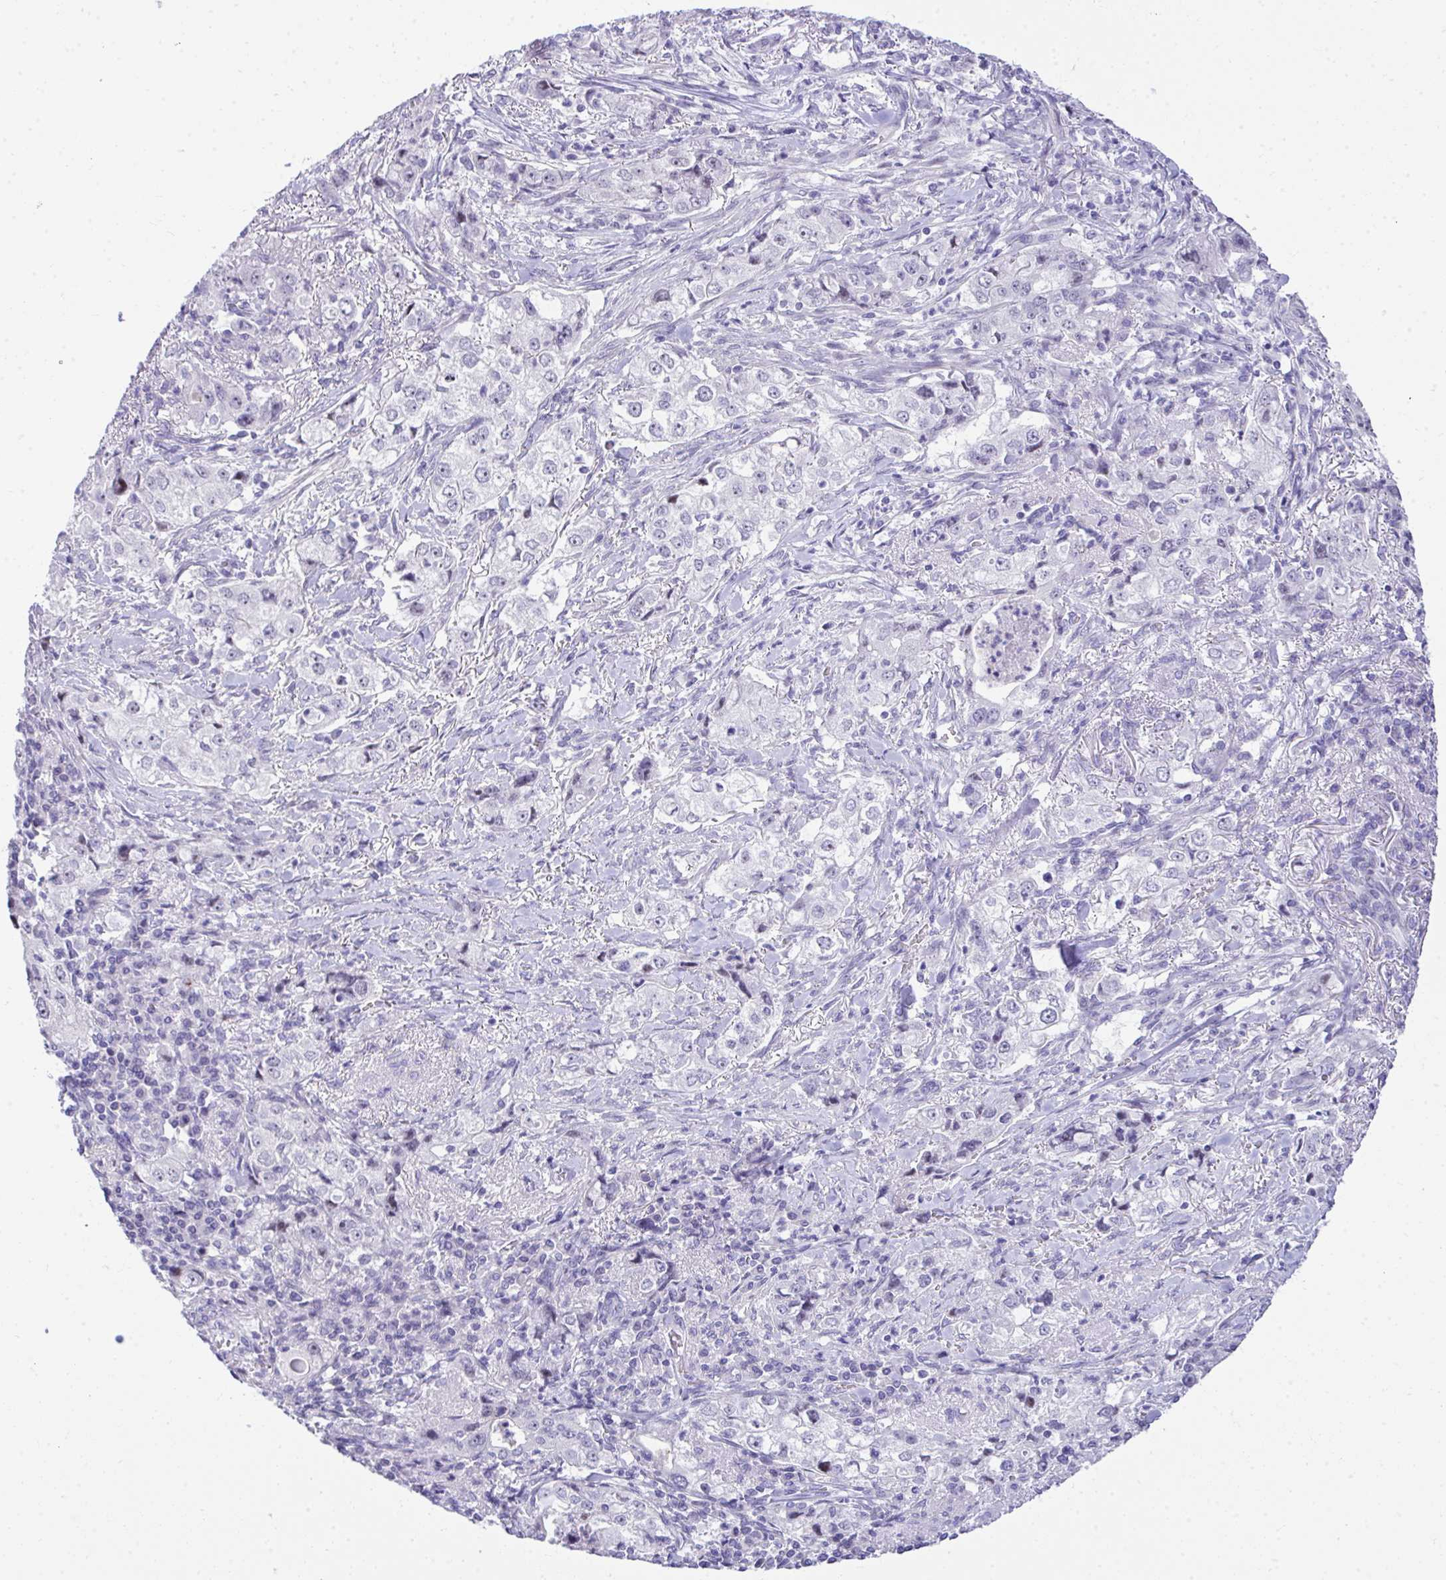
{"staining": {"intensity": "negative", "quantity": "none", "location": "none"}, "tissue": "stomach cancer", "cell_type": "Tumor cells", "image_type": "cancer", "snomed": [{"axis": "morphology", "description": "Adenocarcinoma, NOS"}, {"axis": "topography", "description": "Stomach, upper"}], "caption": "DAB (3,3'-diaminobenzidine) immunohistochemical staining of stomach adenocarcinoma exhibits no significant expression in tumor cells. (Stains: DAB (3,3'-diaminobenzidine) immunohistochemistry with hematoxylin counter stain, Microscopy: brightfield microscopy at high magnification).", "gene": "EID3", "patient": {"sex": "male", "age": 75}}